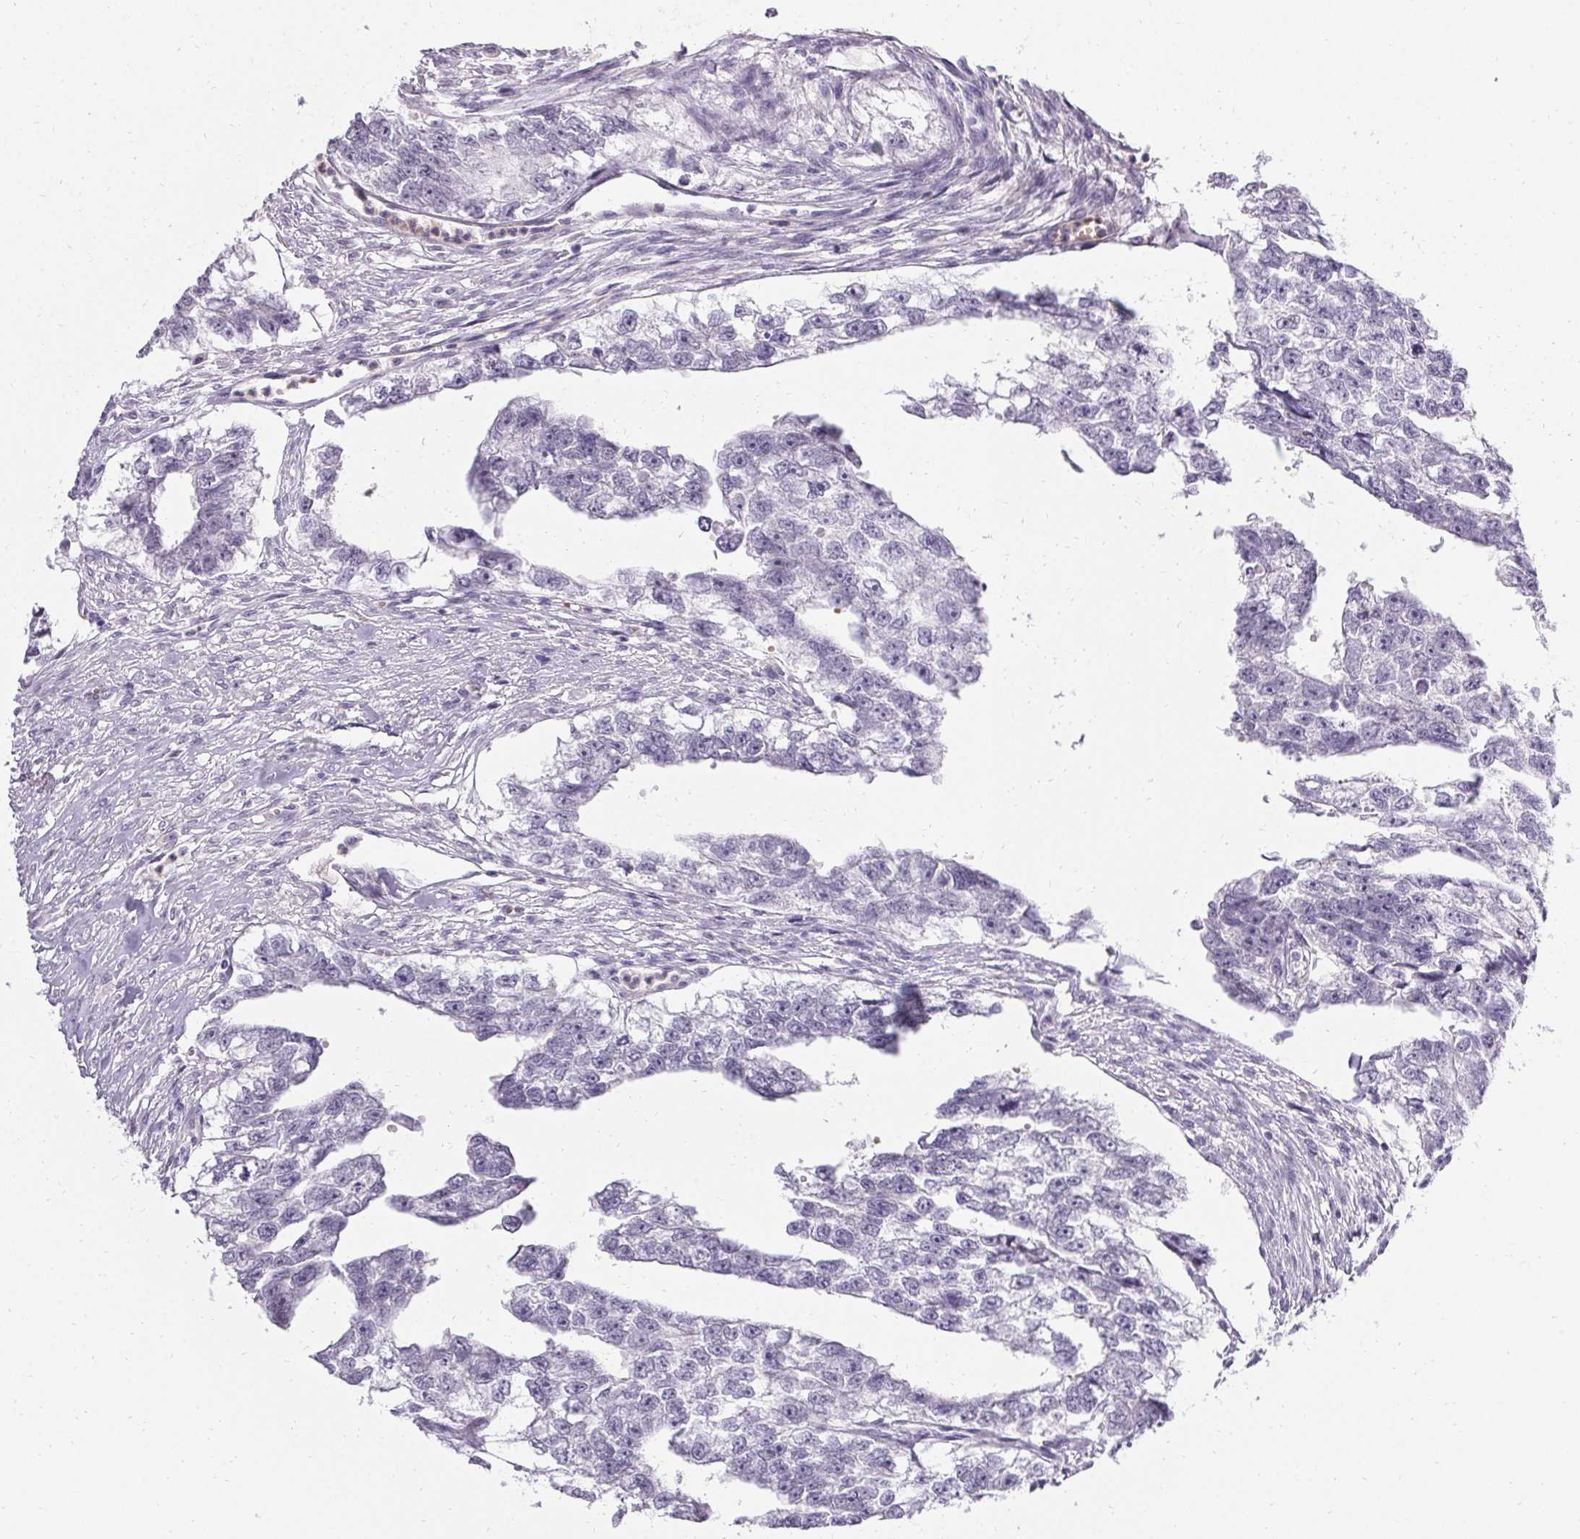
{"staining": {"intensity": "negative", "quantity": "none", "location": "none"}, "tissue": "testis cancer", "cell_type": "Tumor cells", "image_type": "cancer", "snomed": [{"axis": "morphology", "description": "Carcinoma, Embryonal, NOS"}, {"axis": "morphology", "description": "Teratoma, malignant, NOS"}, {"axis": "topography", "description": "Testis"}], "caption": "There is no significant expression in tumor cells of testis cancer (embryonal carcinoma).", "gene": "PMEL", "patient": {"sex": "male", "age": 44}}